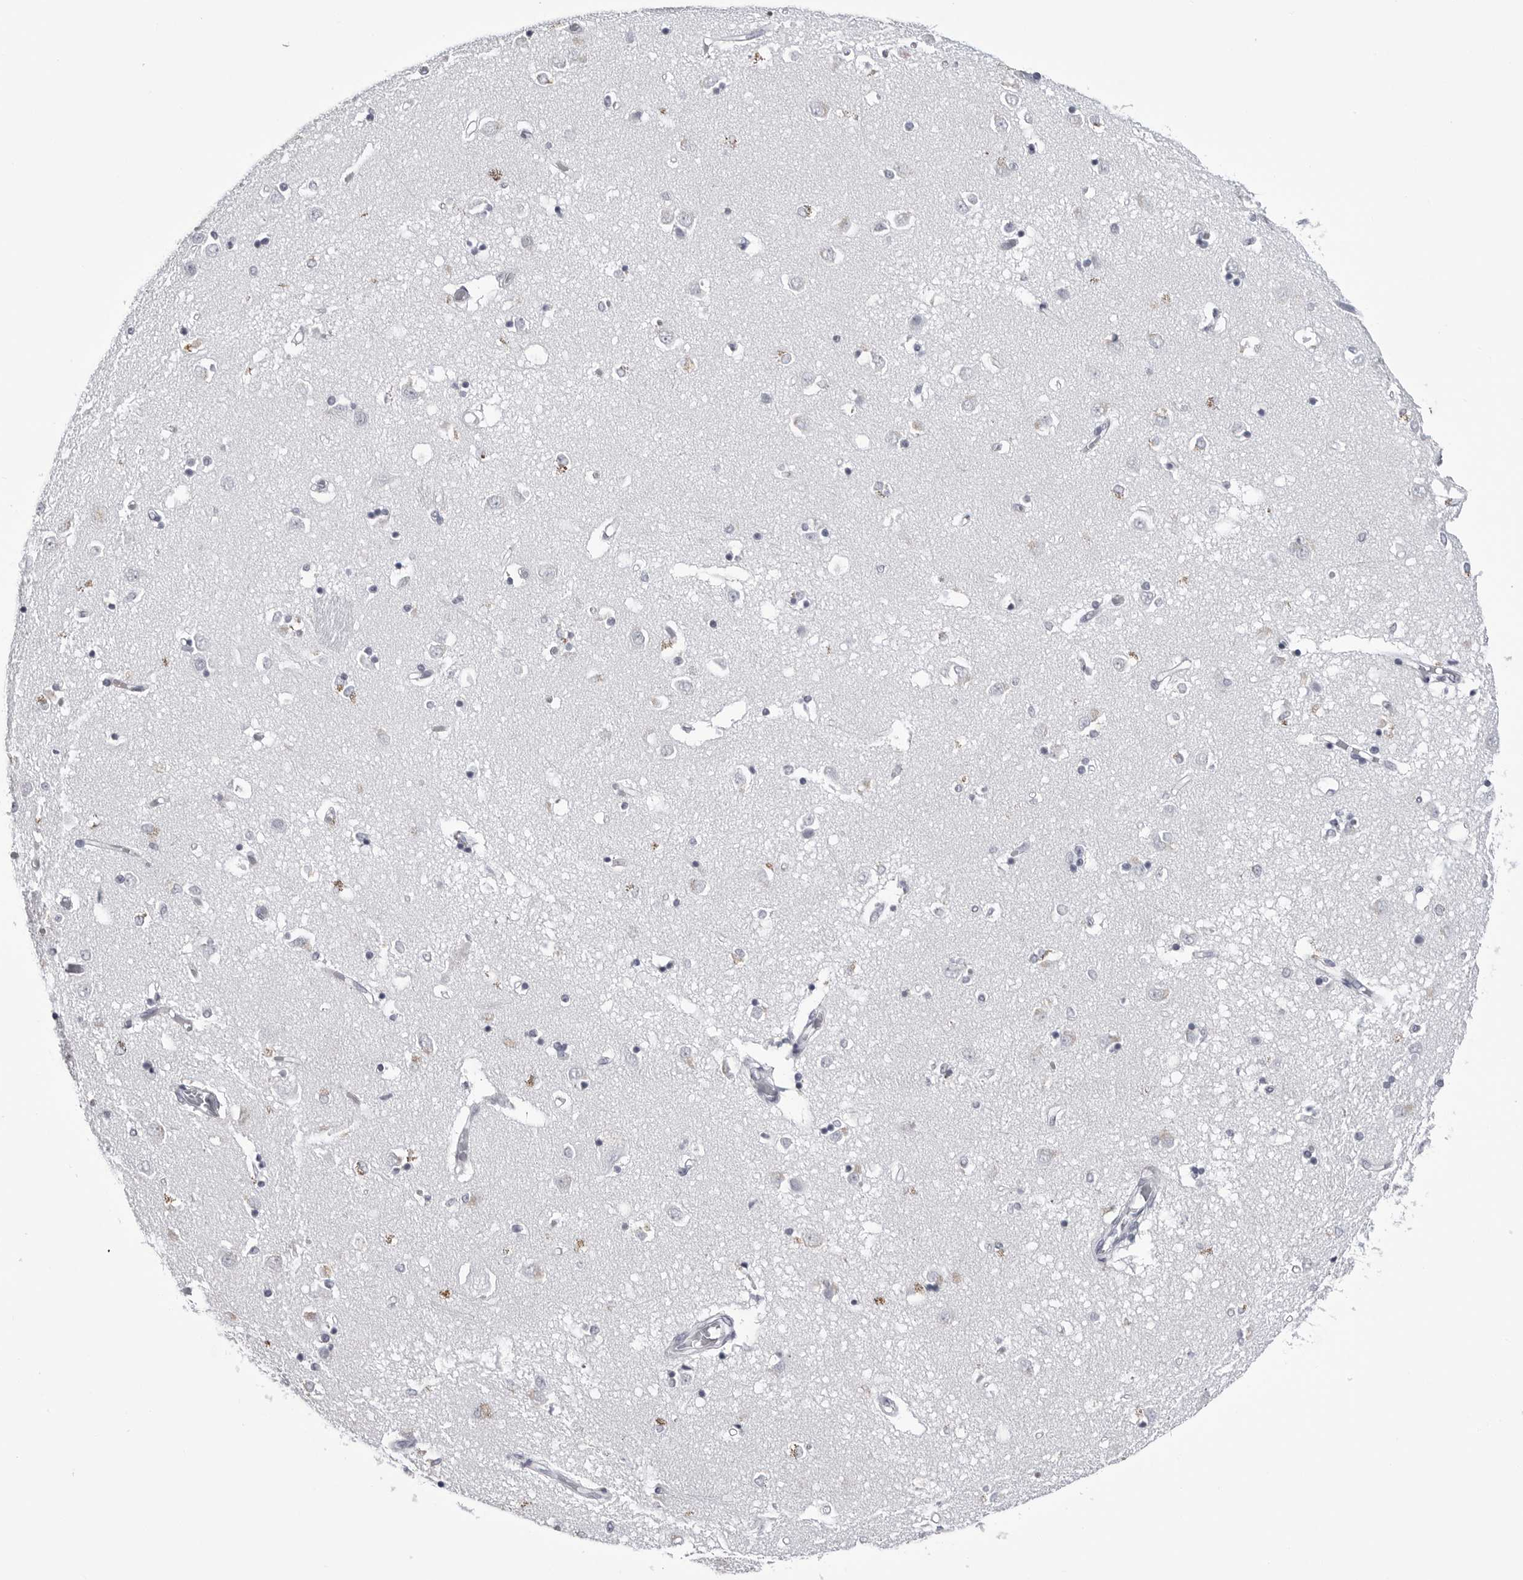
{"staining": {"intensity": "negative", "quantity": "none", "location": "none"}, "tissue": "caudate", "cell_type": "Glial cells", "image_type": "normal", "snomed": [{"axis": "morphology", "description": "Normal tissue, NOS"}, {"axis": "topography", "description": "Lateral ventricle wall"}], "caption": "A high-resolution photomicrograph shows IHC staining of normal caudate, which displays no significant positivity in glial cells. (Stains: DAB (3,3'-diaminobenzidine) immunohistochemistry (IHC) with hematoxylin counter stain, Microscopy: brightfield microscopy at high magnification).", "gene": "COL26A1", "patient": {"sex": "male", "age": 45}}